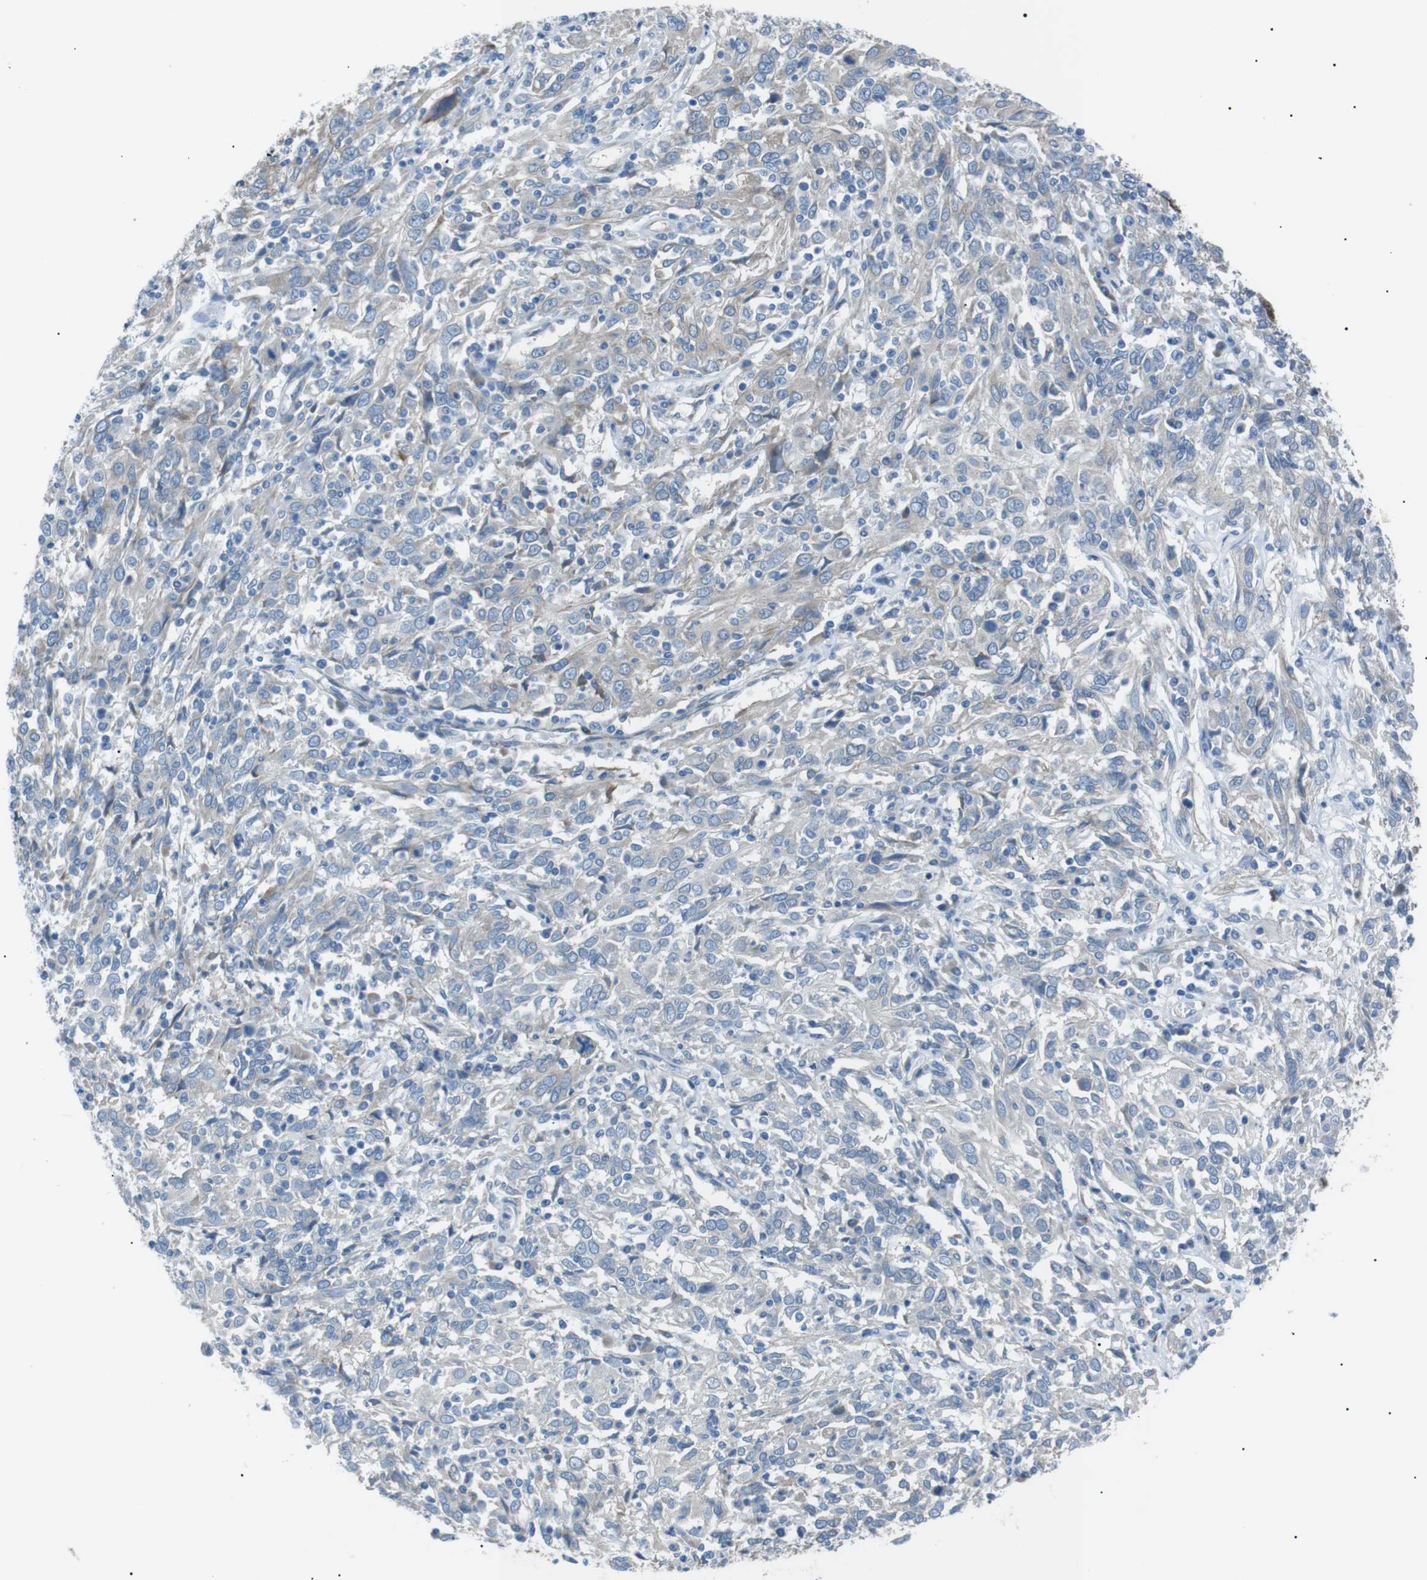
{"staining": {"intensity": "negative", "quantity": "none", "location": "none"}, "tissue": "cervical cancer", "cell_type": "Tumor cells", "image_type": "cancer", "snomed": [{"axis": "morphology", "description": "Squamous cell carcinoma, NOS"}, {"axis": "topography", "description": "Cervix"}], "caption": "High magnification brightfield microscopy of squamous cell carcinoma (cervical) stained with DAB (3,3'-diaminobenzidine) (brown) and counterstained with hematoxylin (blue): tumor cells show no significant positivity.", "gene": "MTARC2", "patient": {"sex": "female", "age": 46}}